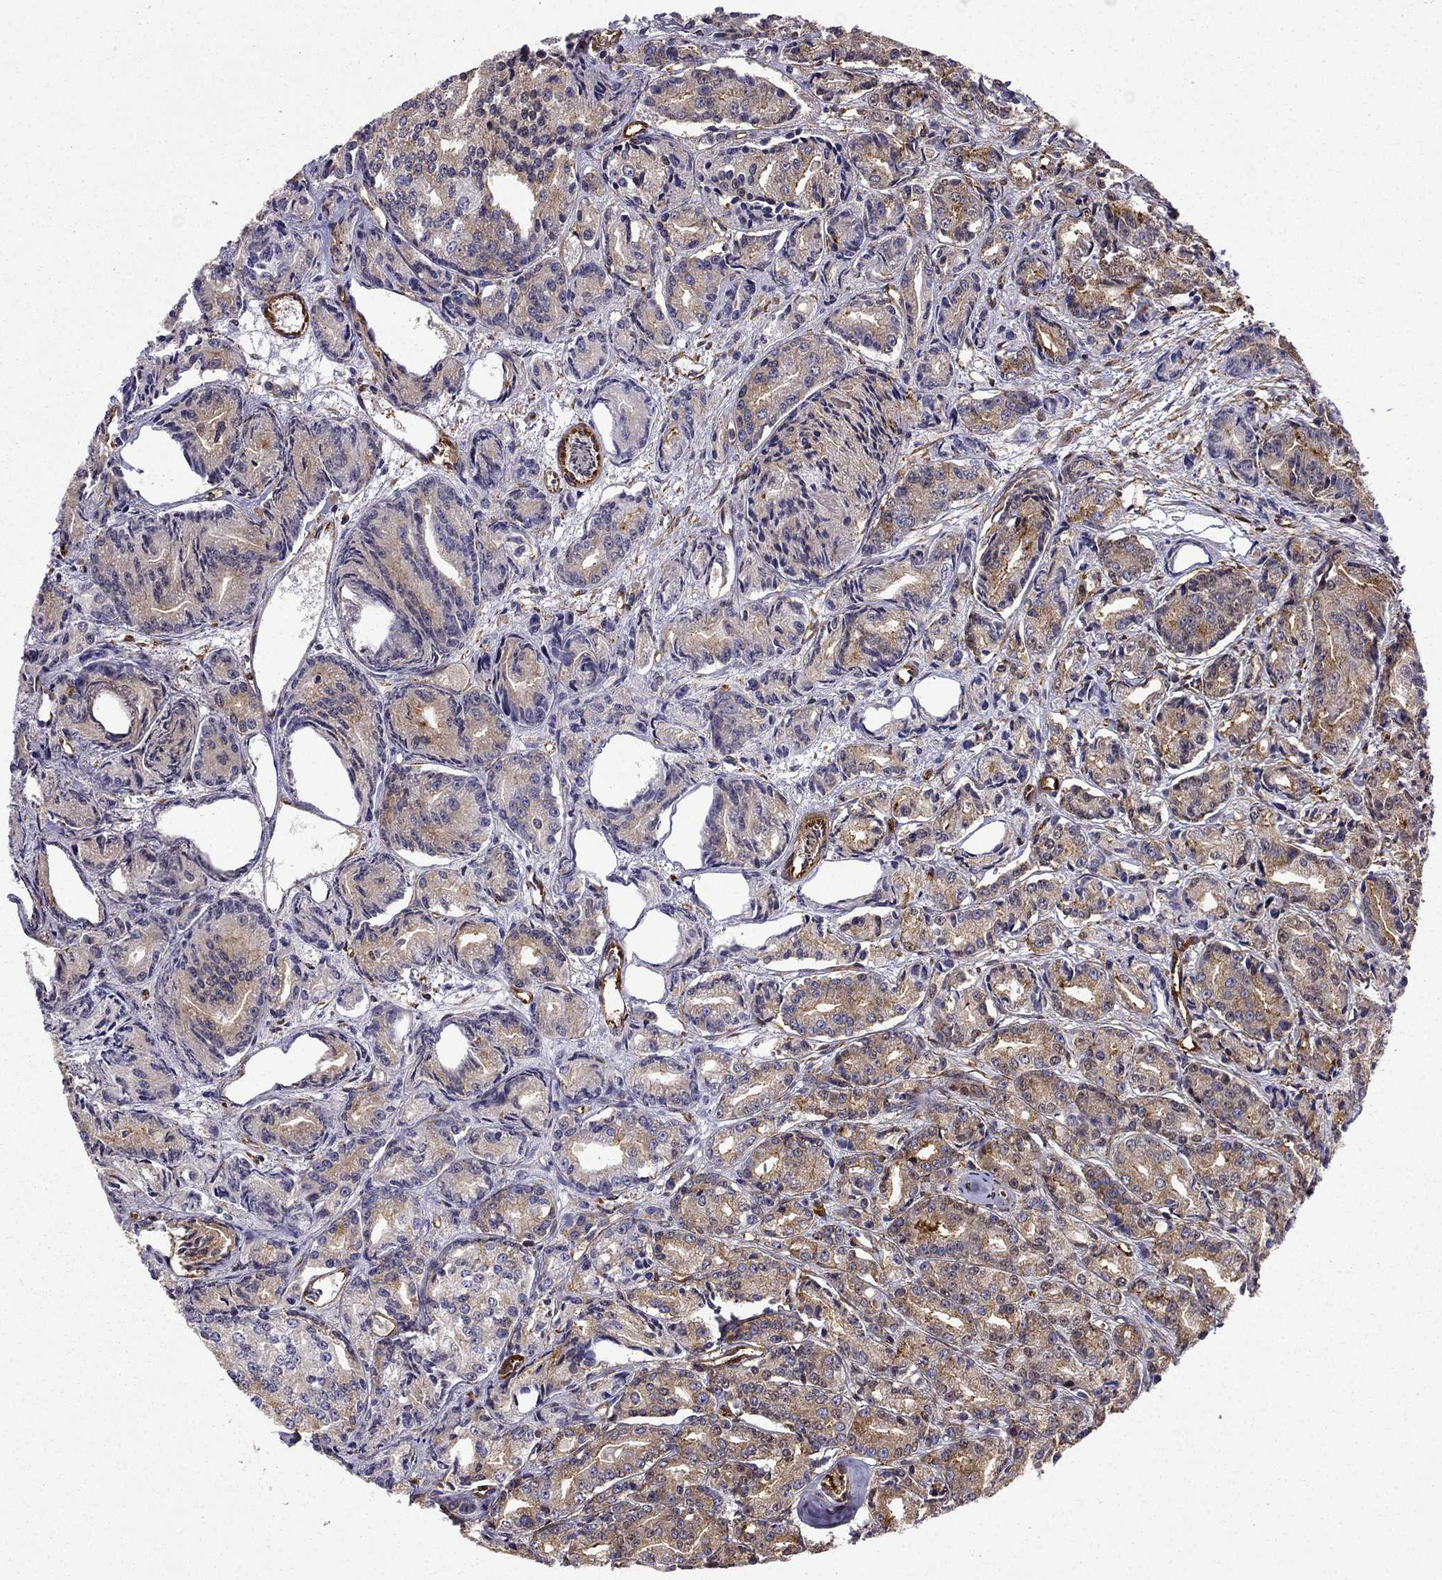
{"staining": {"intensity": "moderate", "quantity": ">75%", "location": "cytoplasmic/membranous"}, "tissue": "prostate cancer", "cell_type": "Tumor cells", "image_type": "cancer", "snomed": [{"axis": "morphology", "description": "Adenocarcinoma, Medium grade"}, {"axis": "topography", "description": "Prostate"}], "caption": "Brown immunohistochemical staining in prostate adenocarcinoma (medium-grade) exhibits moderate cytoplasmic/membranous staining in approximately >75% of tumor cells.", "gene": "MAP4", "patient": {"sex": "male", "age": 74}}